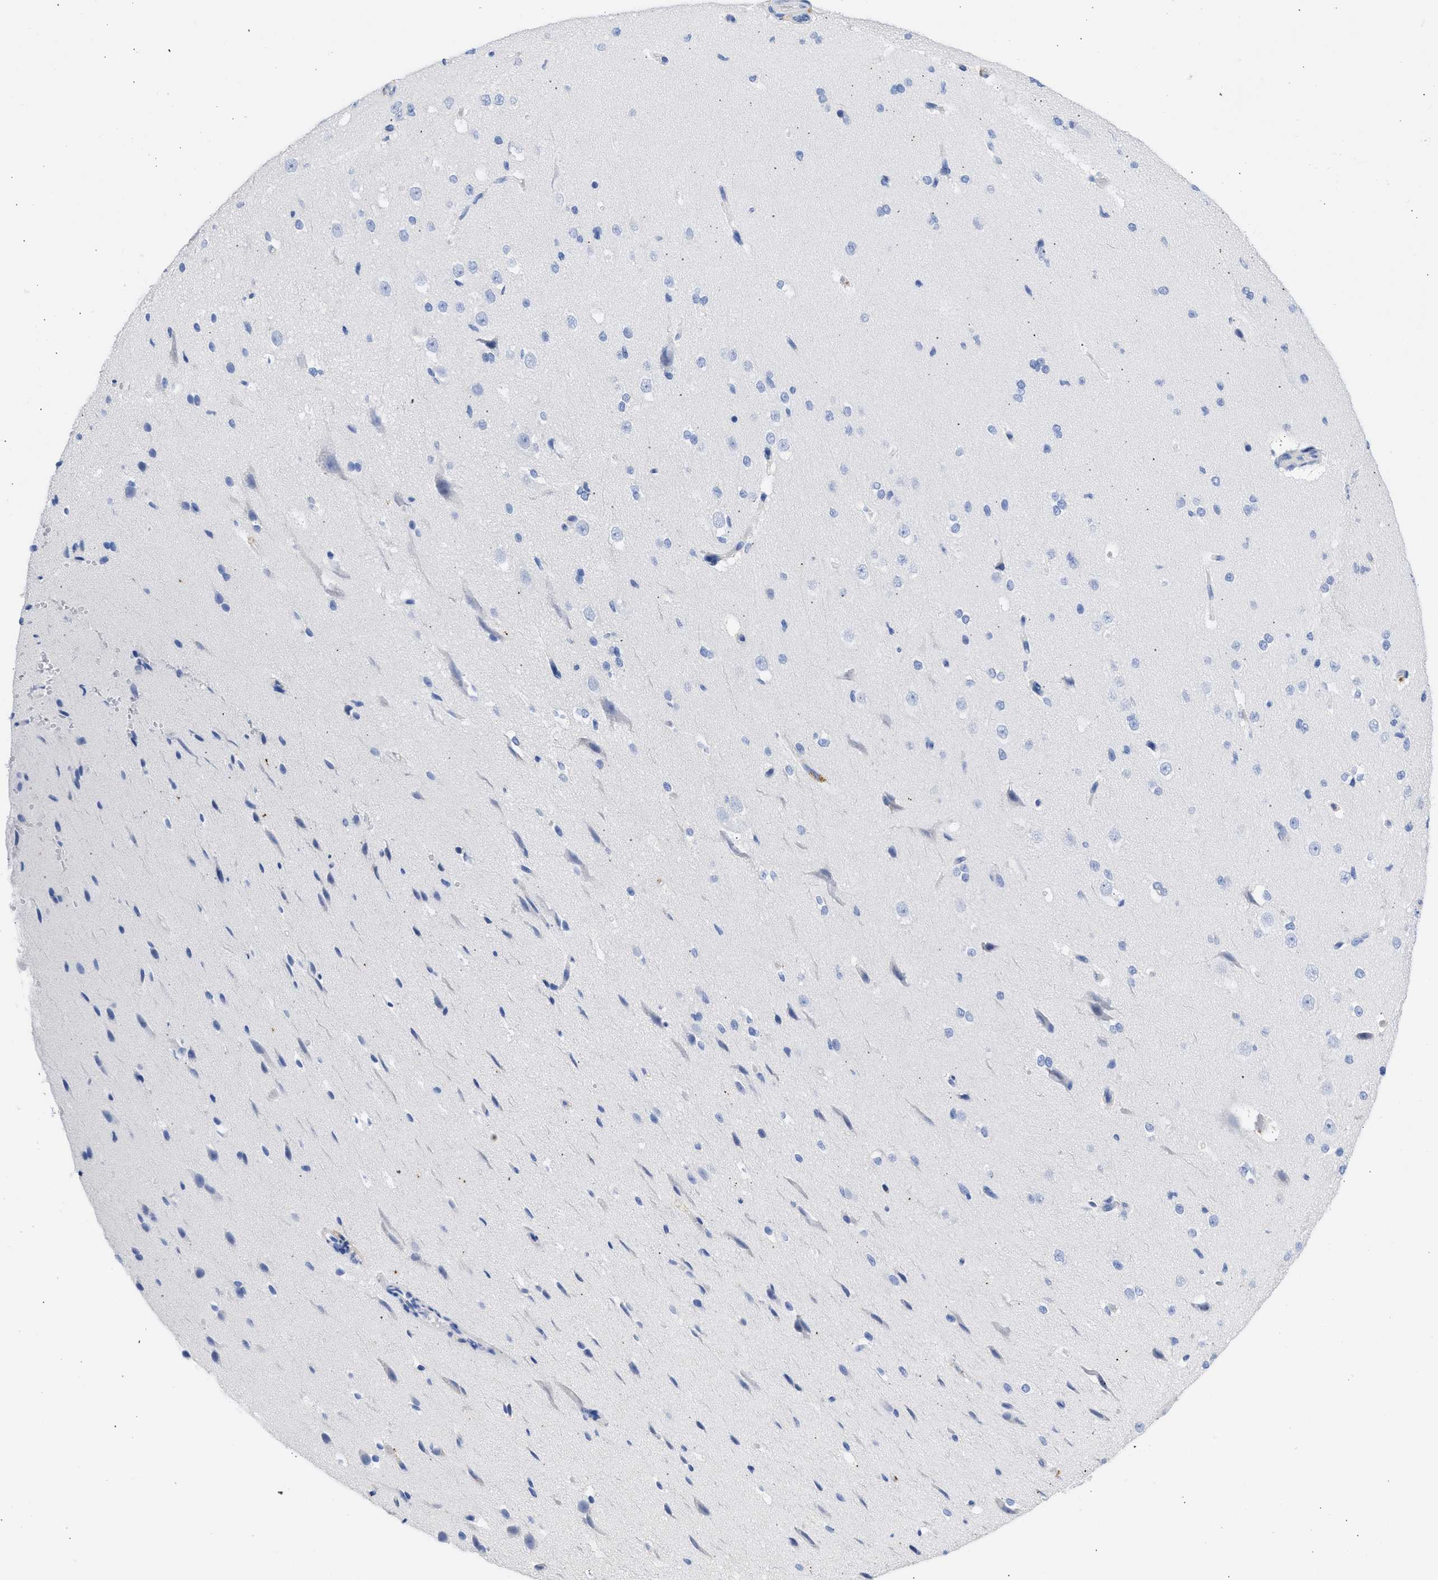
{"staining": {"intensity": "negative", "quantity": "none", "location": "none"}, "tissue": "cerebral cortex", "cell_type": "Endothelial cells", "image_type": "normal", "snomed": [{"axis": "morphology", "description": "Normal tissue, NOS"}, {"axis": "morphology", "description": "Developmental malformation"}, {"axis": "topography", "description": "Cerebral cortex"}], "caption": "High power microscopy photomicrograph of an IHC photomicrograph of normal cerebral cortex, revealing no significant expression in endothelial cells.", "gene": "RSPH1", "patient": {"sex": "female", "age": 30}}